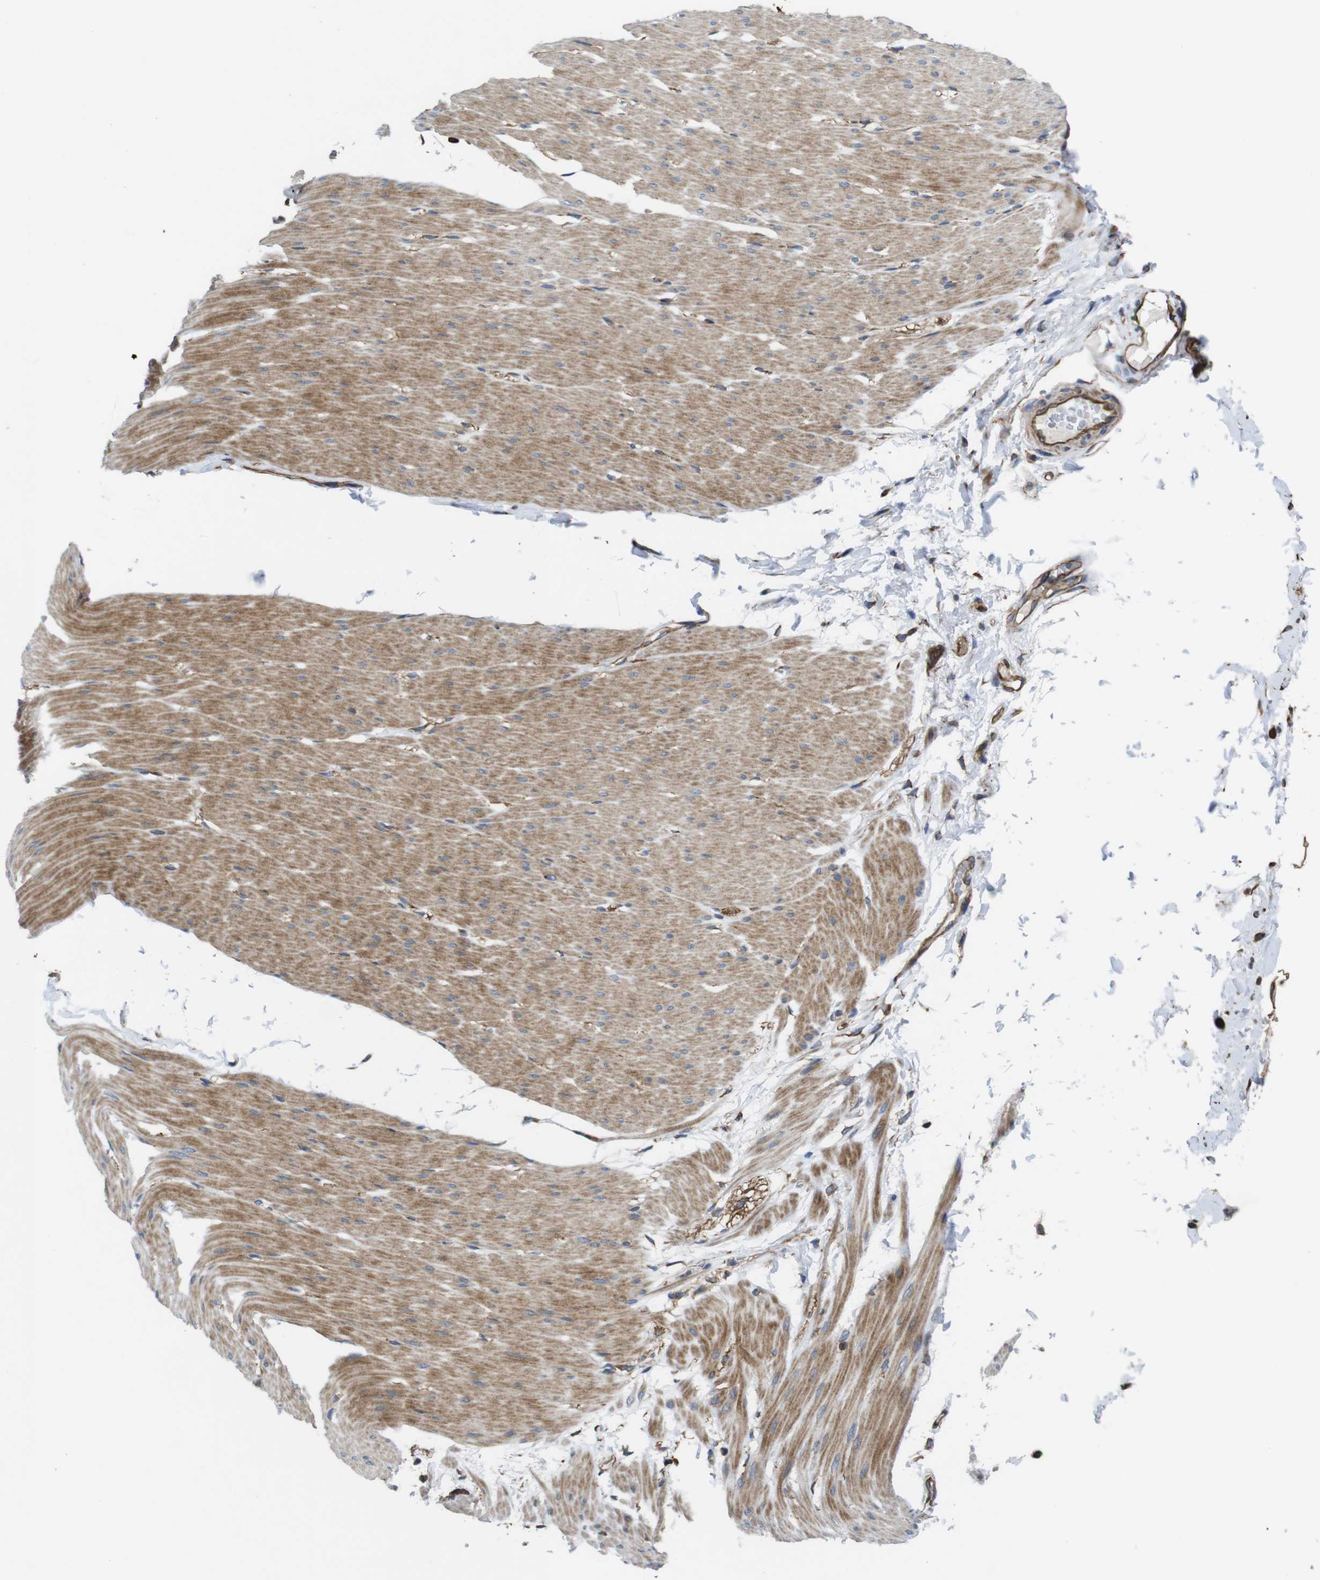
{"staining": {"intensity": "weak", "quantity": ">75%", "location": "cytoplasmic/membranous"}, "tissue": "smooth muscle", "cell_type": "Smooth muscle cells", "image_type": "normal", "snomed": [{"axis": "morphology", "description": "Normal tissue, NOS"}, {"axis": "topography", "description": "Smooth muscle"}, {"axis": "topography", "description": "Colon"}], "caption": "A low amount of weak cytoplasmic/membranous expression is identified in about >75% of smooth muscle cells in normal smooth muscle.", "gene": "POMK", "patient": {"sex": "male", "age": 67}}